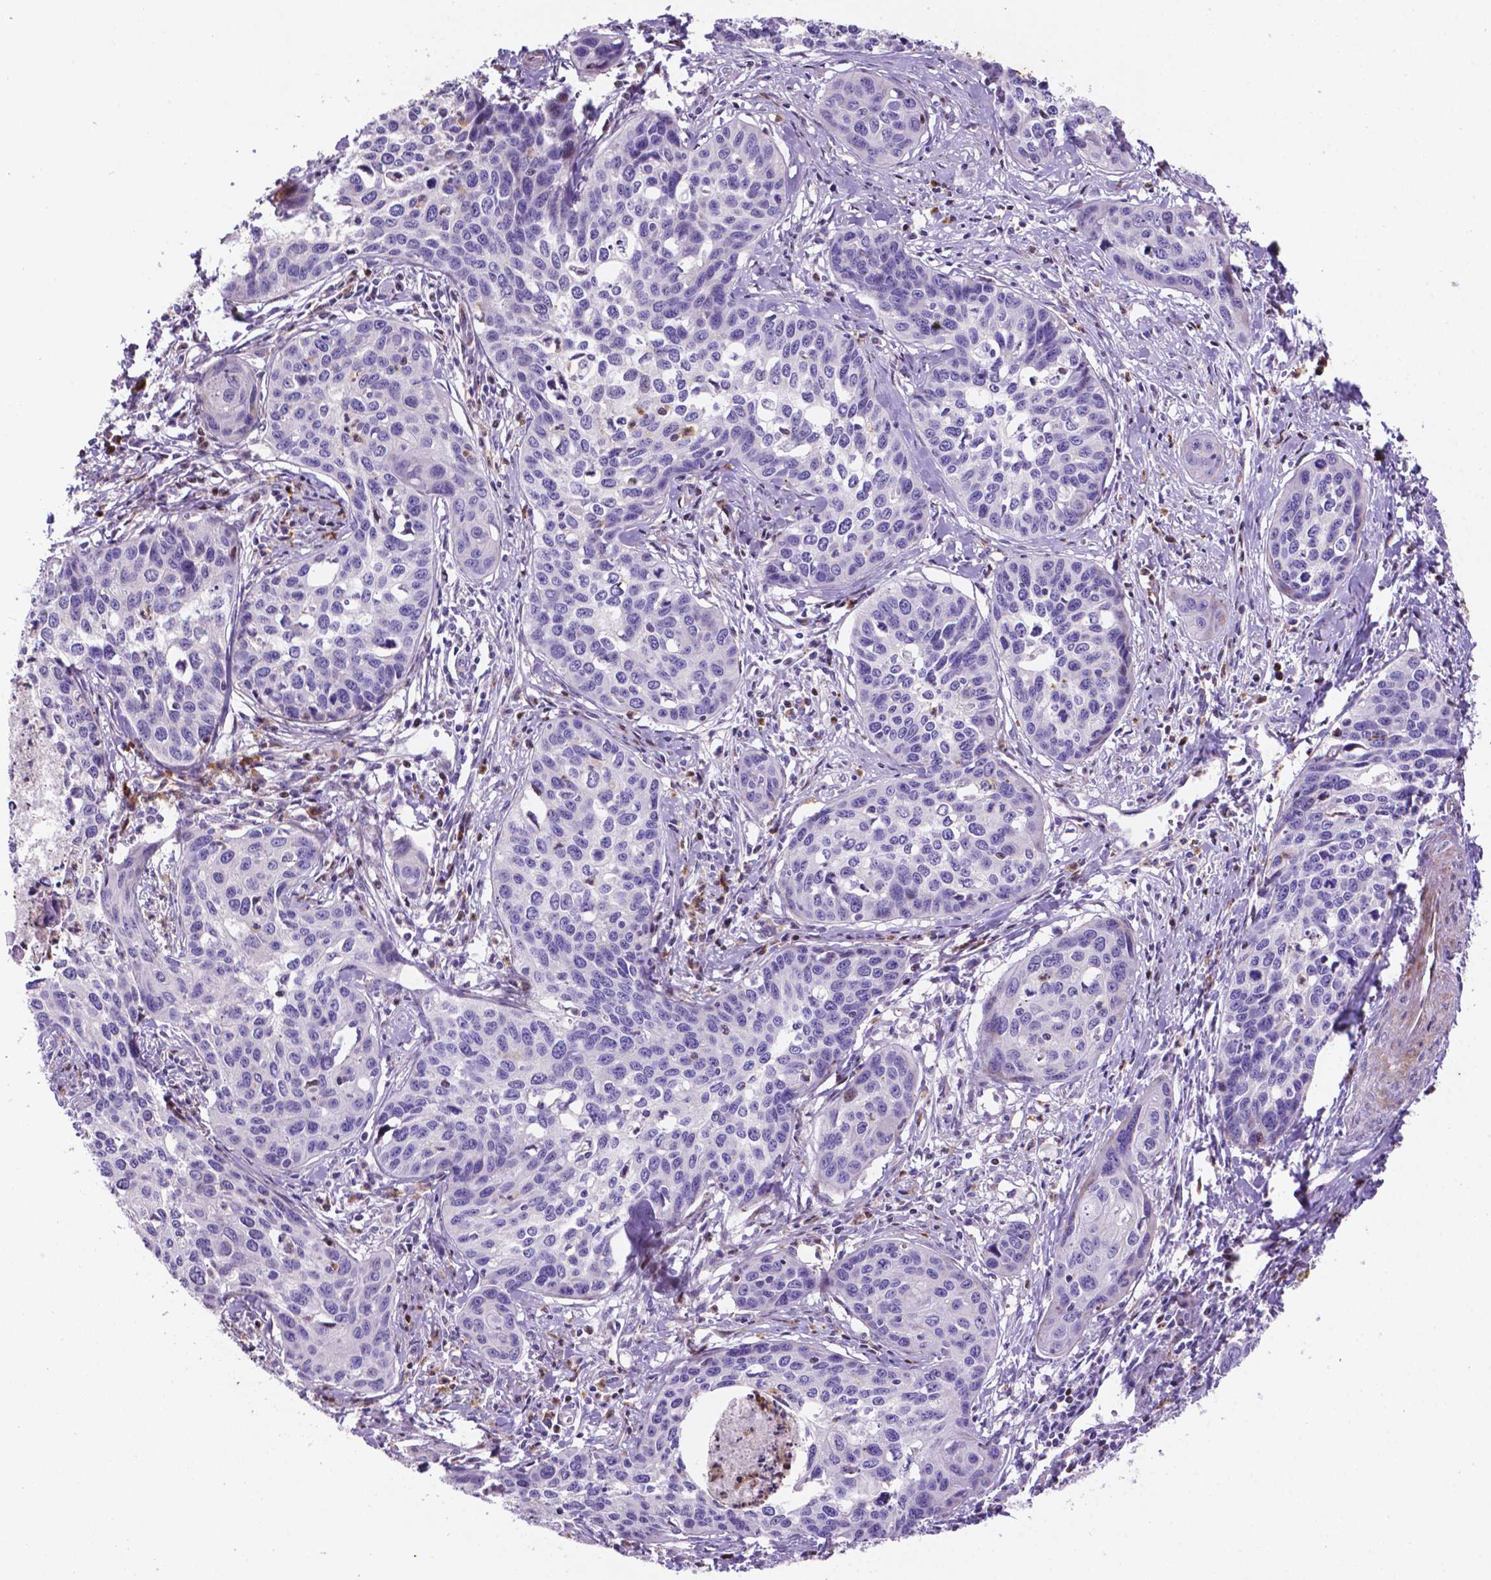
{"staining": {"intensity": "negative", "quantity": "none", "location": "none"}, "tissue": "cervical cancer", "cell_type": "Tumor cells", "image_type": "cancer", "snomed": [{"axis": "morphology", "description": "Squamous cell carcinoma, NOS"}, {"axis": "topography", "description": "Cervix"}], "caption": "A histopathology image of cervical cancer (squamous cell carcinoma) stained for a protein reveals no brown staining in tumor cells.", "gene": "TM4SF20", "patient": {"sex": "female", "age": 31}}